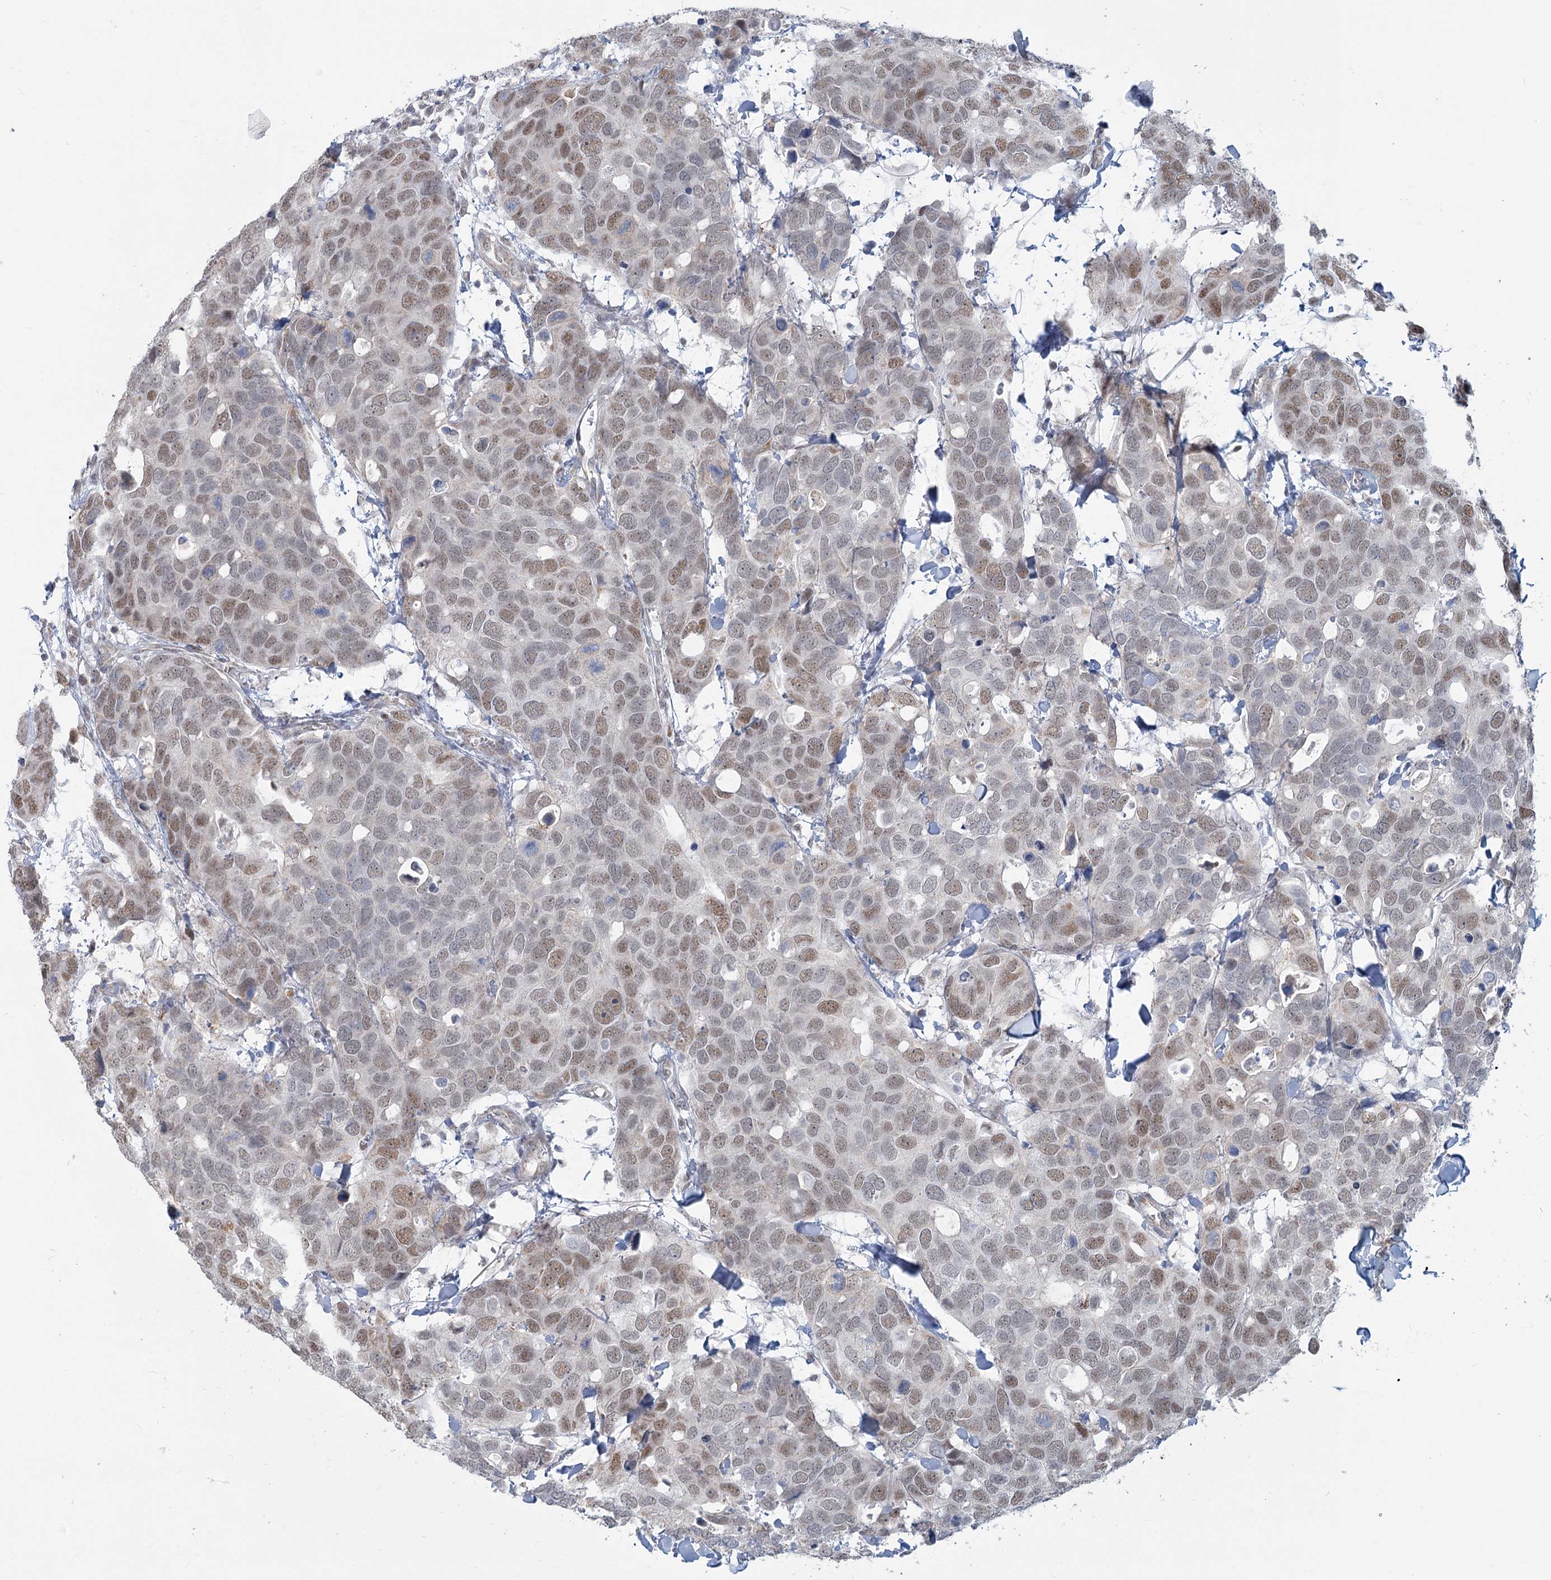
{"staining": {"intensity": "moderate", "quantity": "25%-75%", "location": "nuclear"}, "tissue": "breast cancer", "cell_type": "Tumor cells", "image_type": "cancer", "snomed": [{"axis": "morphology", "description": "Duct carcinoma"}, {"axis": "topography", "description": "Breast"}], "caption": "Breast intraductal carcinoma stained with a brown dye reveals moderate nuclear positive staining in approximately 25%-75% of tumor cells.", "gene": "MTG1", "patient": {"sex": "female", "age": 83}}